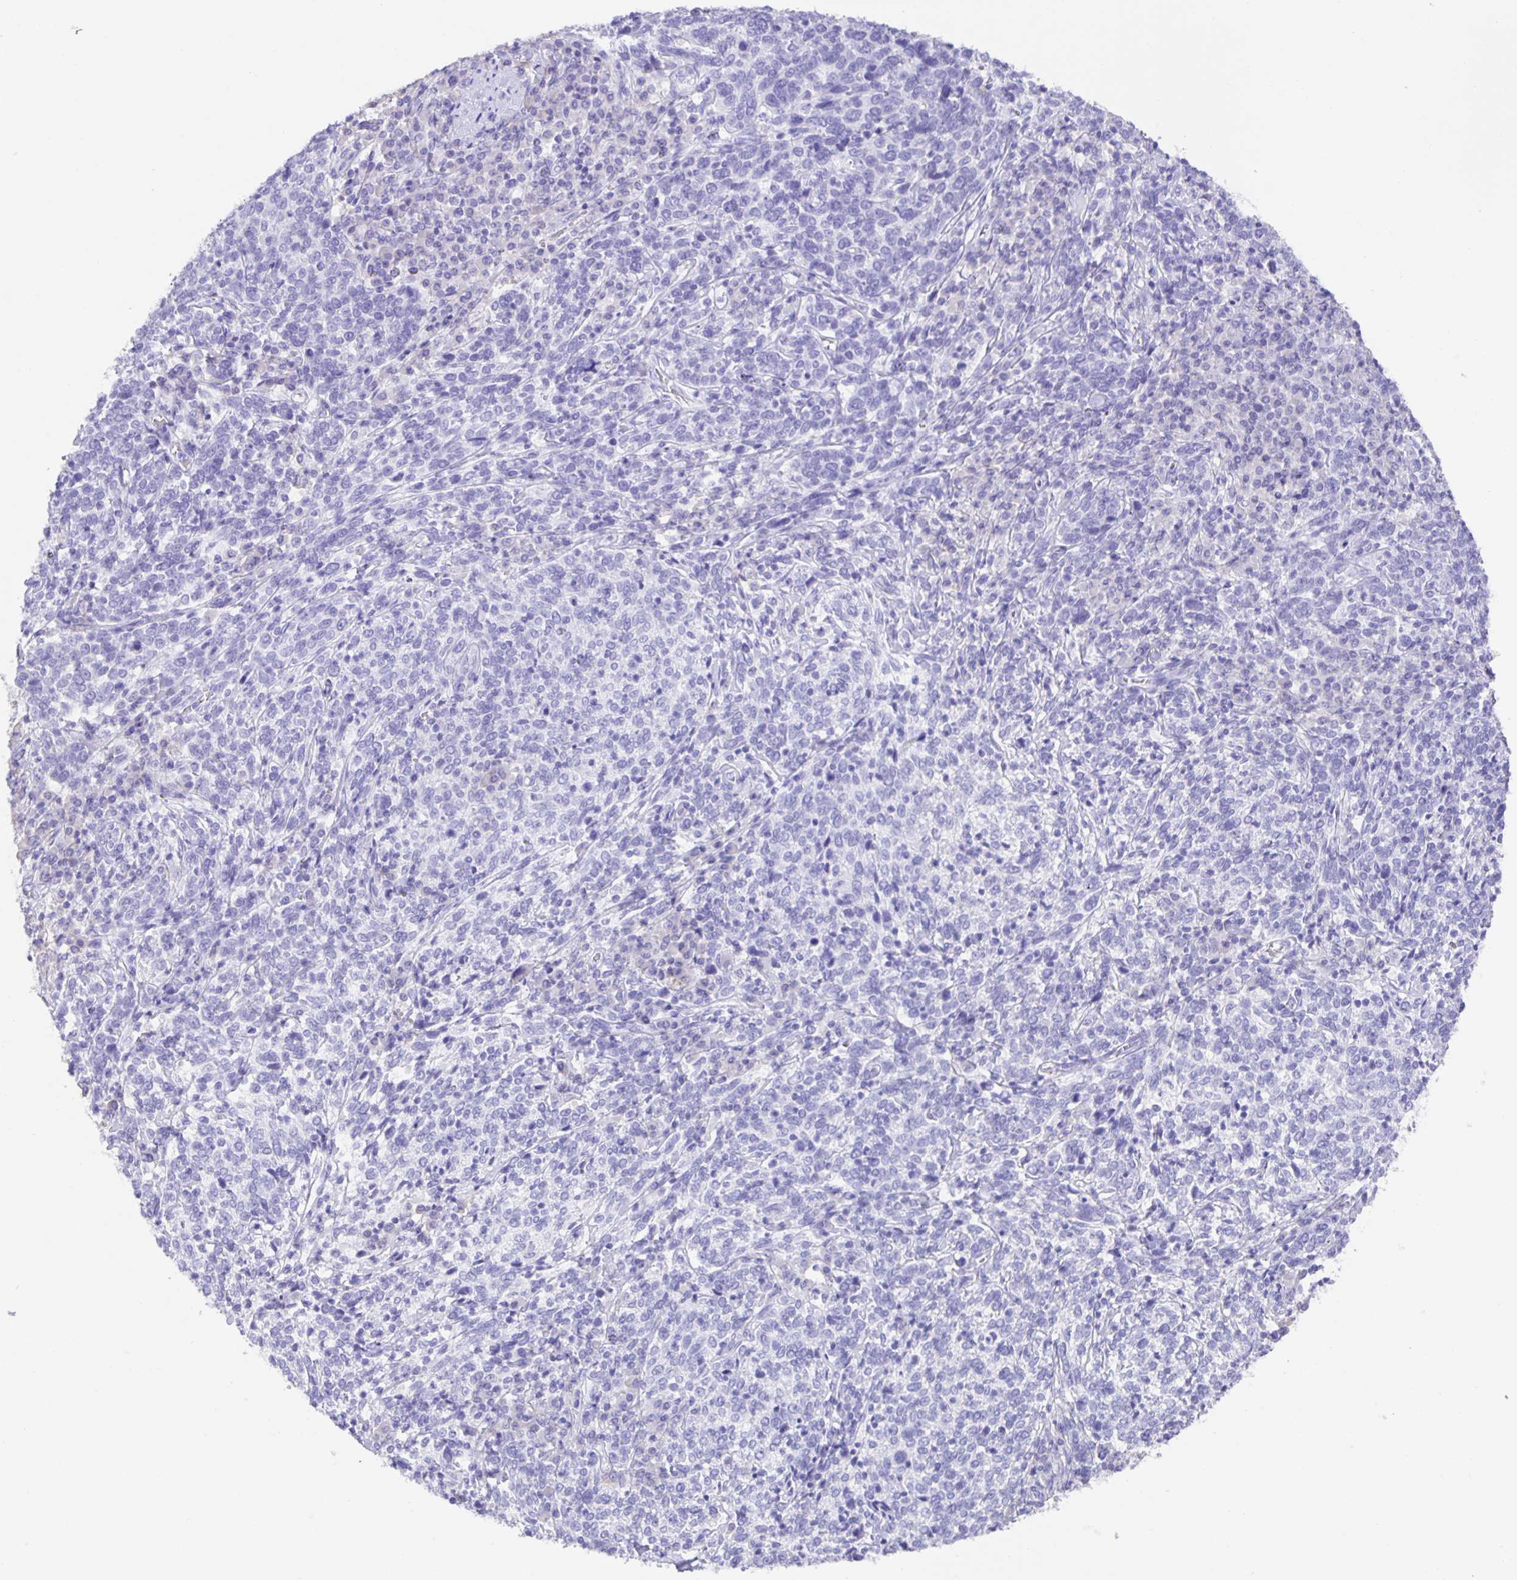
{"staining": {"intensity": "negative", "quantity": "none", "location": "none"}, "tissue": "cervical cancer", "cell_type": "Tumor cells", "image_type": "cancer", "snomed": [{"axis": "morphology", "description": "Squamous cell carcinoma, NOS"}, {"axis": "topography", "description": "Cervix"}], "caption": "The image exhibits no significant positivity in tumor cells of cervical cancer.", "gene": "GUCA2A", "patient": {"sex": "female", "age": 46}}